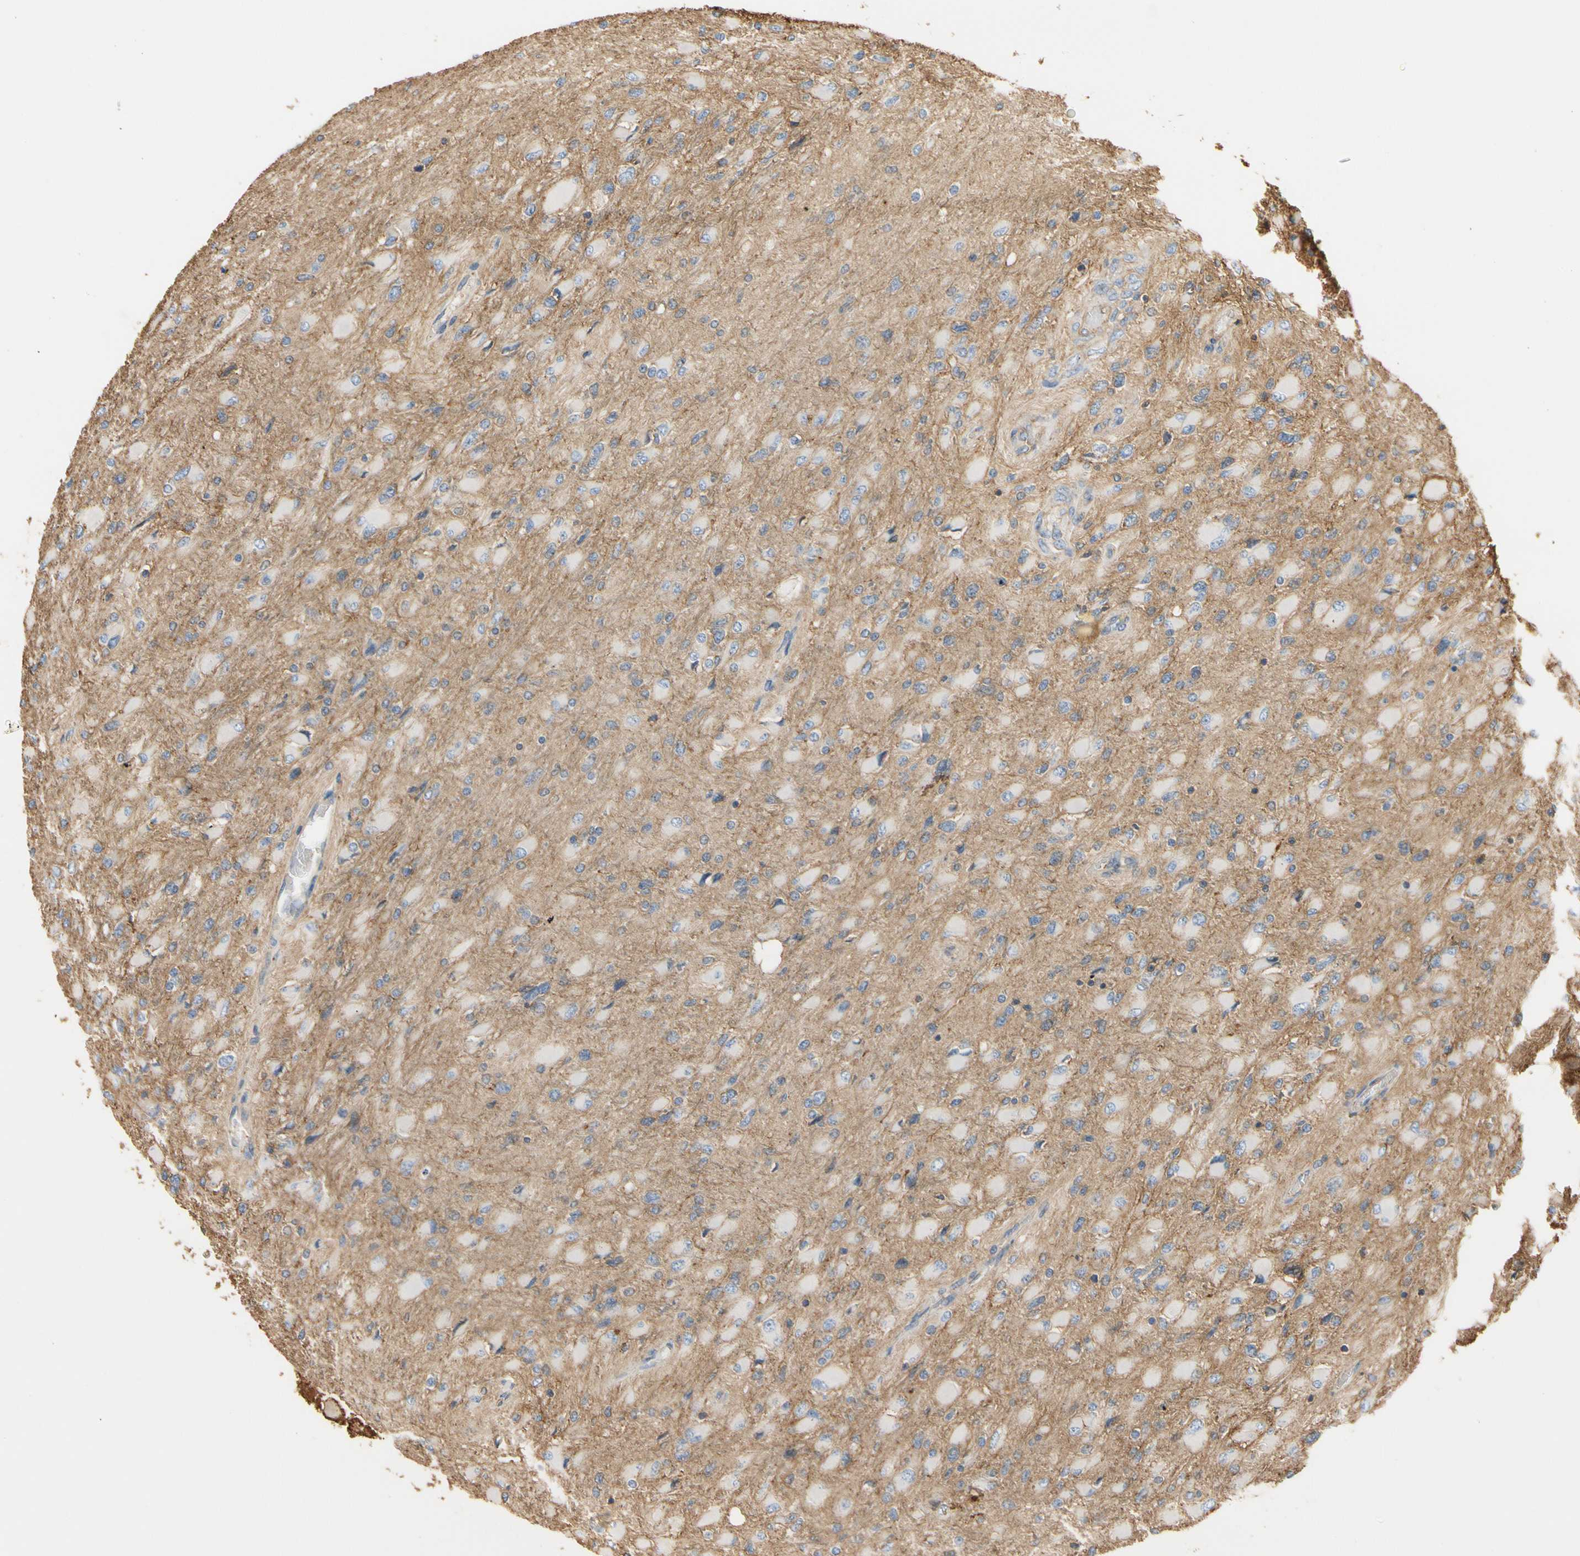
{"staining": {"intensity": "negative", "quantity": "none", "location": "none"}, "tissue": "glioma", "cell_type": "Tumor cells", "image_type": "cancer", "snomed": [{"axis": "morphology", "description": "Glioma, malignant, High grade"}, {"axis": "topography", "description": "Cerebral cortex"}], "caption": "IHC of malignant glioma (high-grade) exhibits no staining in tumor cells. (Brightfield microscopy of DAB (3,3'-diaminobenzidine) IHC at high magnification).", "gene": "IL1RL1", "patient": {"sex": "female", "age": 36}}